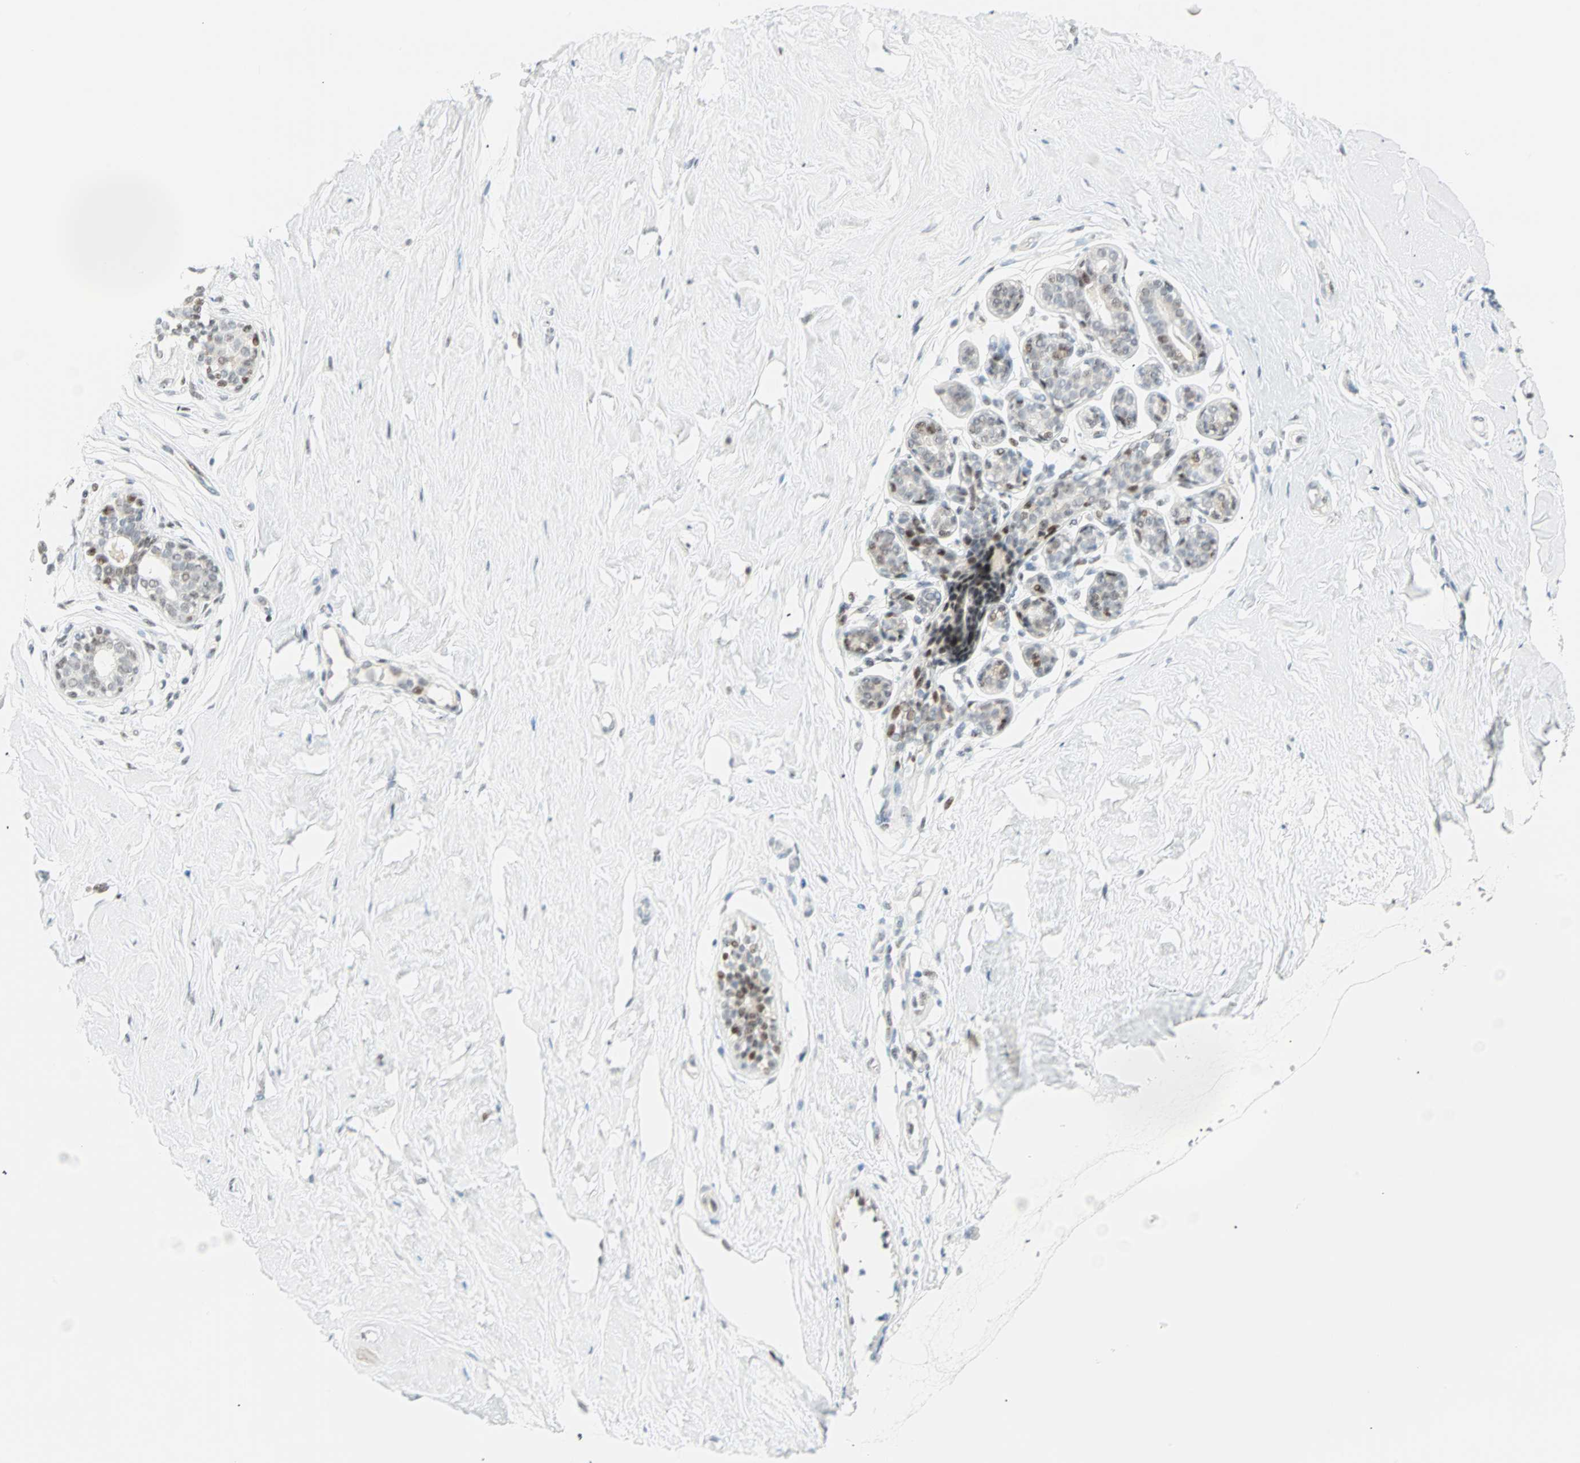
{"staining": {"intensity": "negative", "quantity": "none", "location": "none"}, "tissue": "breast", "cell_type": "Adipocytes", "image_type": "normal", "snomed": [{"axis": "morphology", "description": "Normal tissue, NOS"}, {"axis": "topography", "description": "Breast"}], "caption": "Immunohistochemistry photomicrograph of normal breast: breast stained with DAB (3,3'-diaminobenzidine) reveals no significant protein positivity in adipocytes.", "gene": "PKNOX1", "patient": {"sex": "female", "age": 23}}